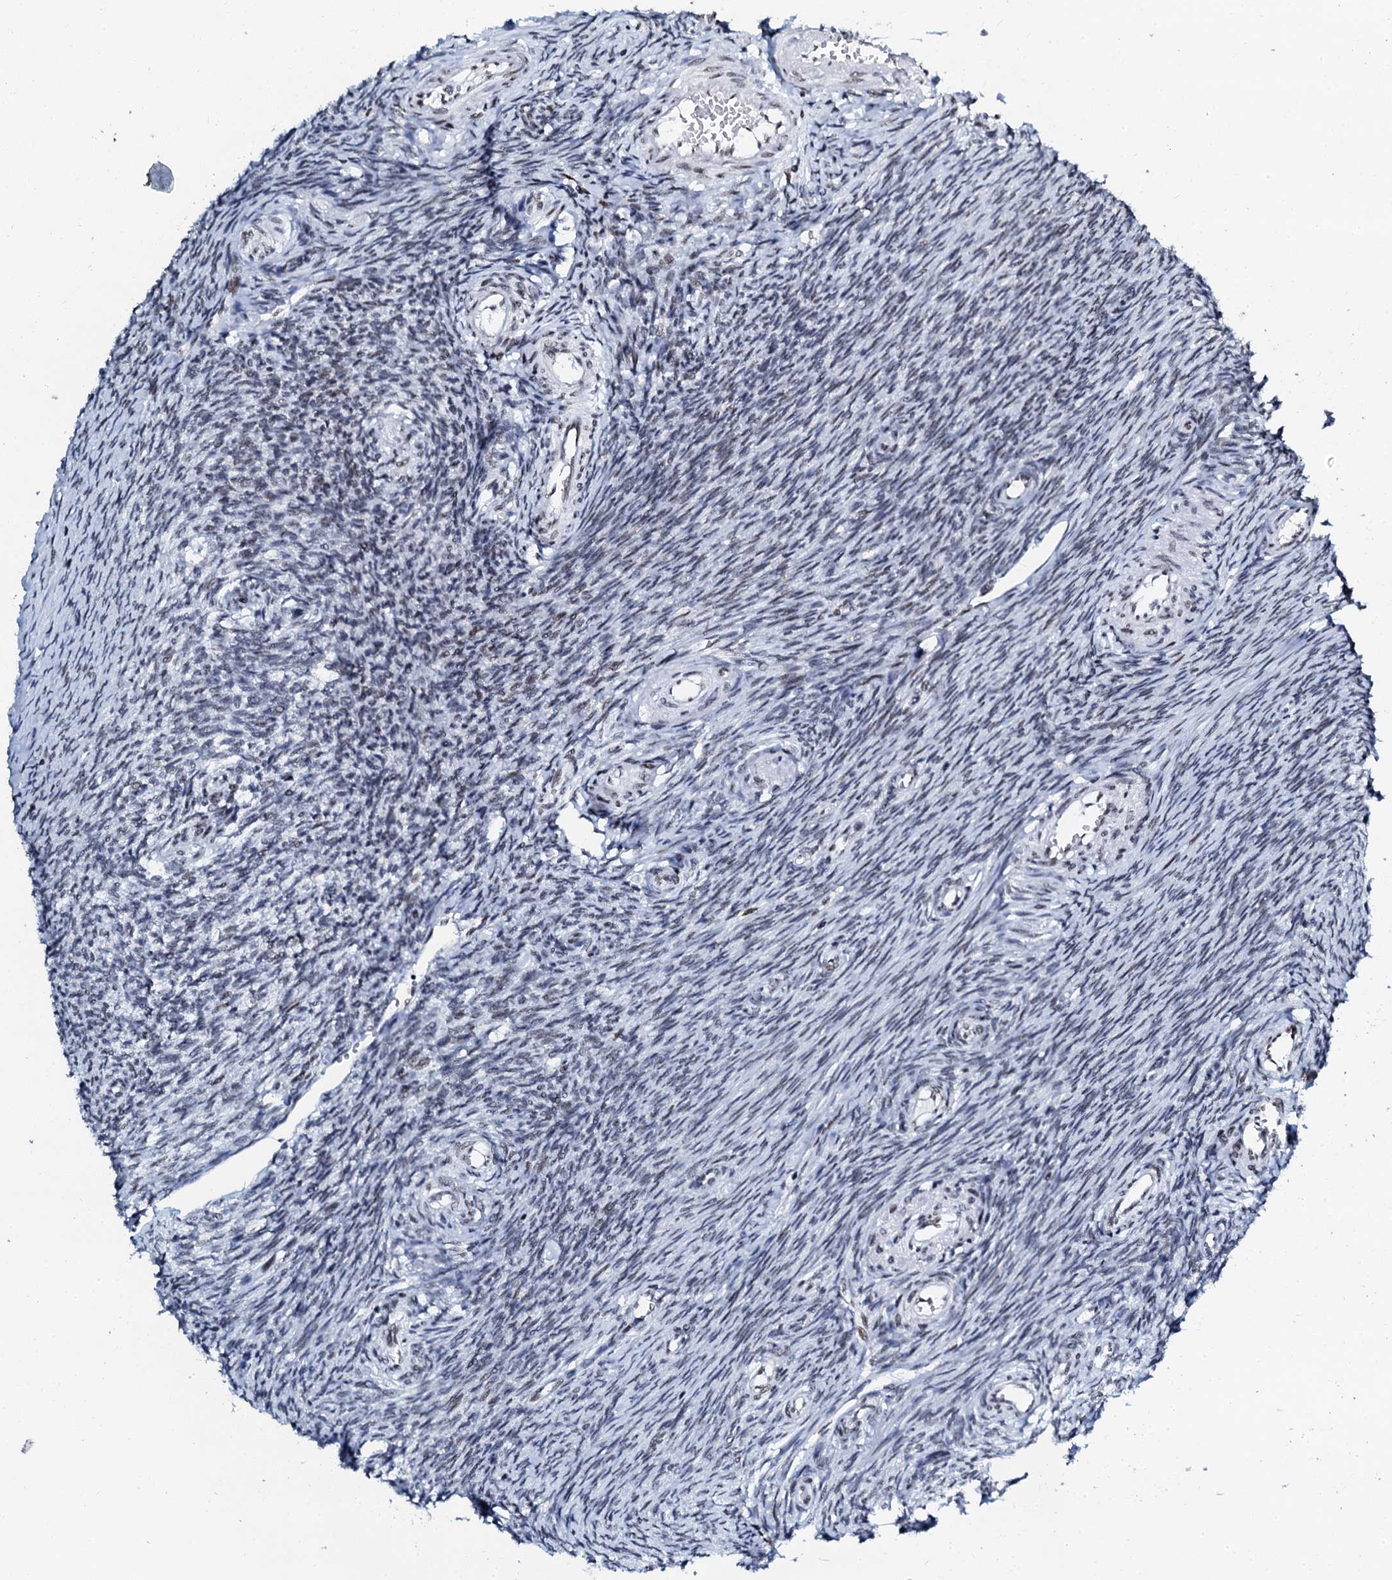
{"staining": {"intensity": "weak", "quantity": "<25%", "location": "cytoplasmic/membranous"}, "tissue": "ovary", "cell_type": "Ovarian stroma cells", "image_type": "normal", "snomed": [{"axis": "morphology", "description": "Normal tissue, NOS"}, {"axis": "topography", "description": "Ovary"}], "caption": "The micrograph shows no staining of ovarian stroma cells in normal ovary.", "gene": "SLTM", "patient": {"sex": "female", "age": 44}}